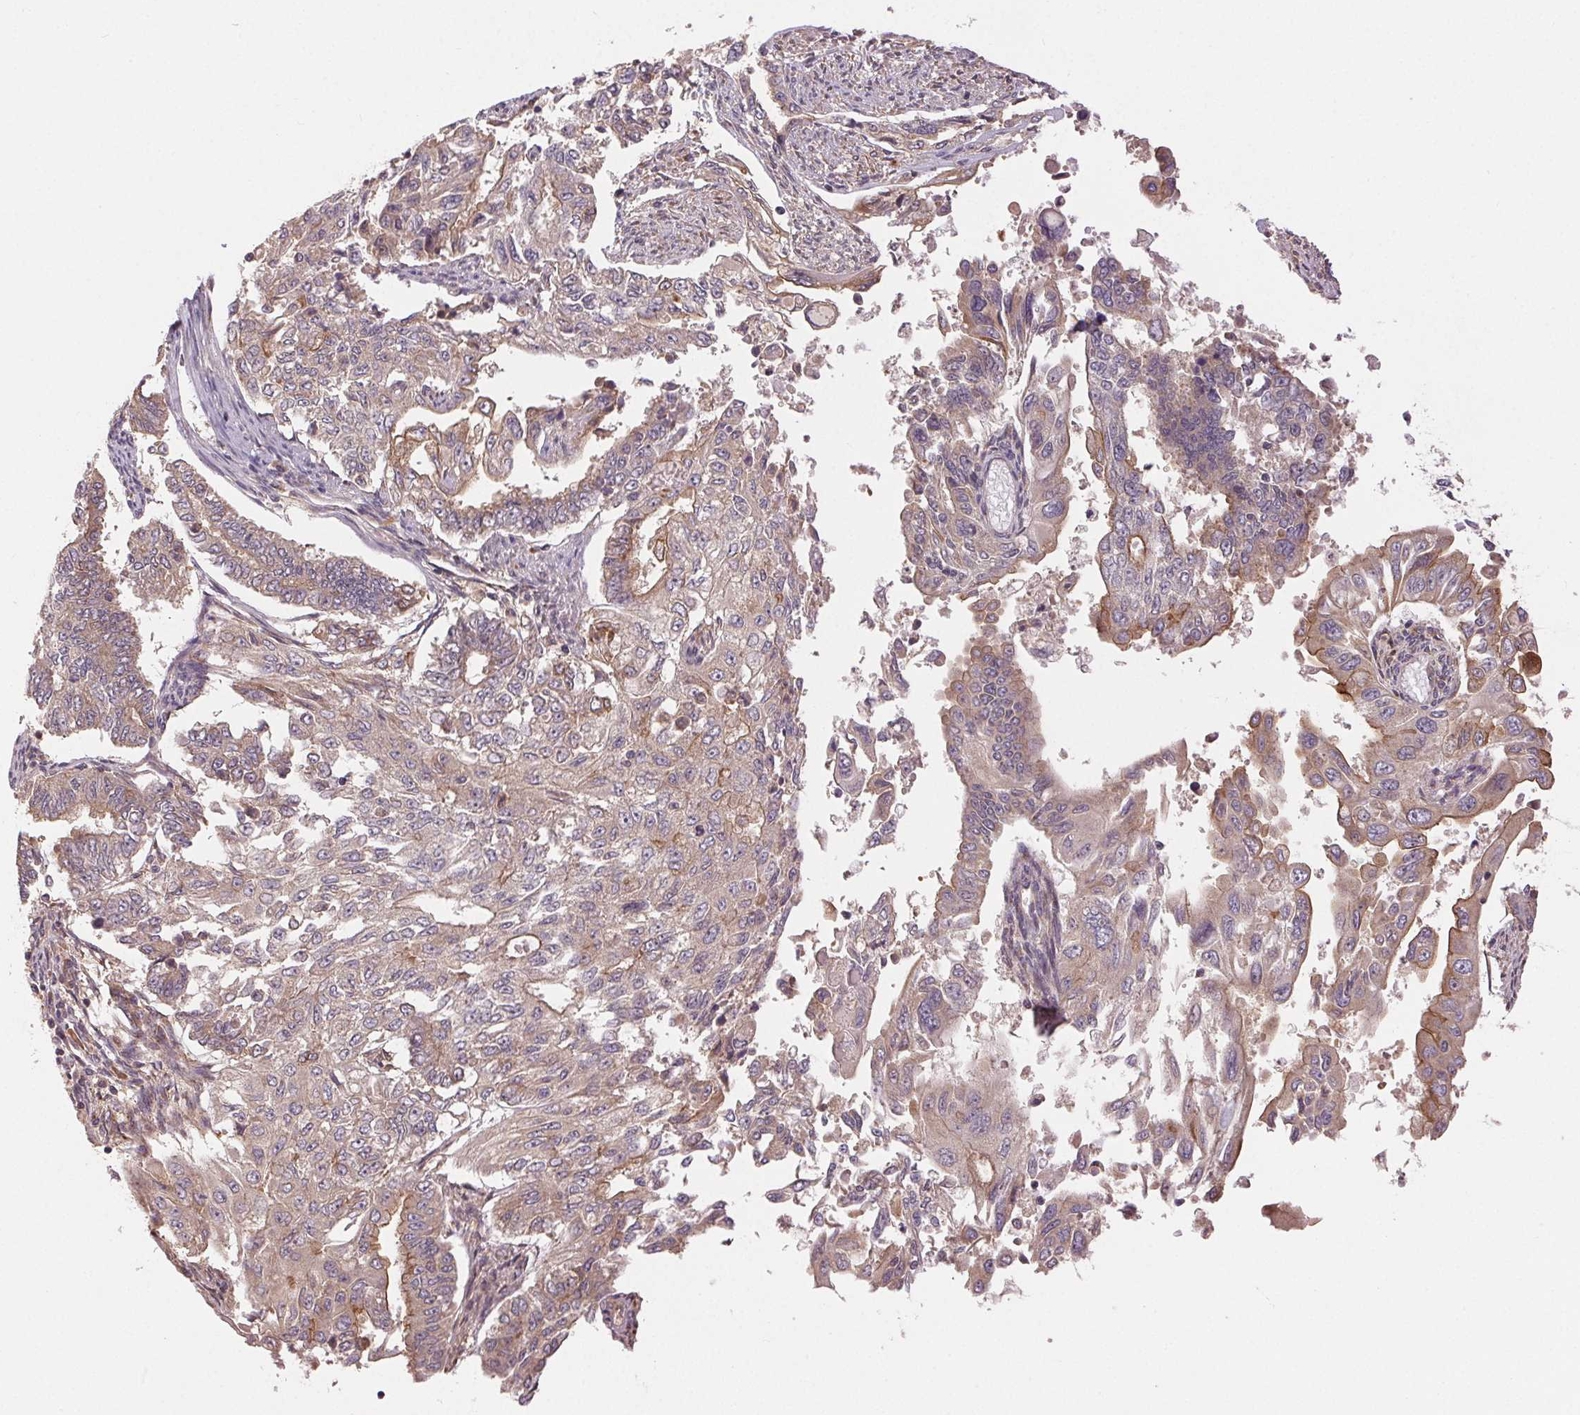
{"staining": {"intensity": "weak", "quantity": ">75%", "location": "cytoplasmic/membranous"}, "tissue": "endometrial cancer", "cell_type": "Tumor cells", "image_type": "cancer", "snomed": [{"axis": "morphology", "description": "Adenocarcinoma, NOS"}, {"axis": "topography", "description": "Uterus"}], "caption": "Immunohistochemical staining of human endometrial cancer displays weak cytoplasmic/membranous protein staining in approximately >75% of tumor cells. The protein is stained brown, and the nuclei are stained in blue (DAB (3,3'-diaminobenzidine) IHC with brightfield microscopy, high magnification).", "gene": "MAPKAPK2", "patient": {"sex": "female", "age": 59}}